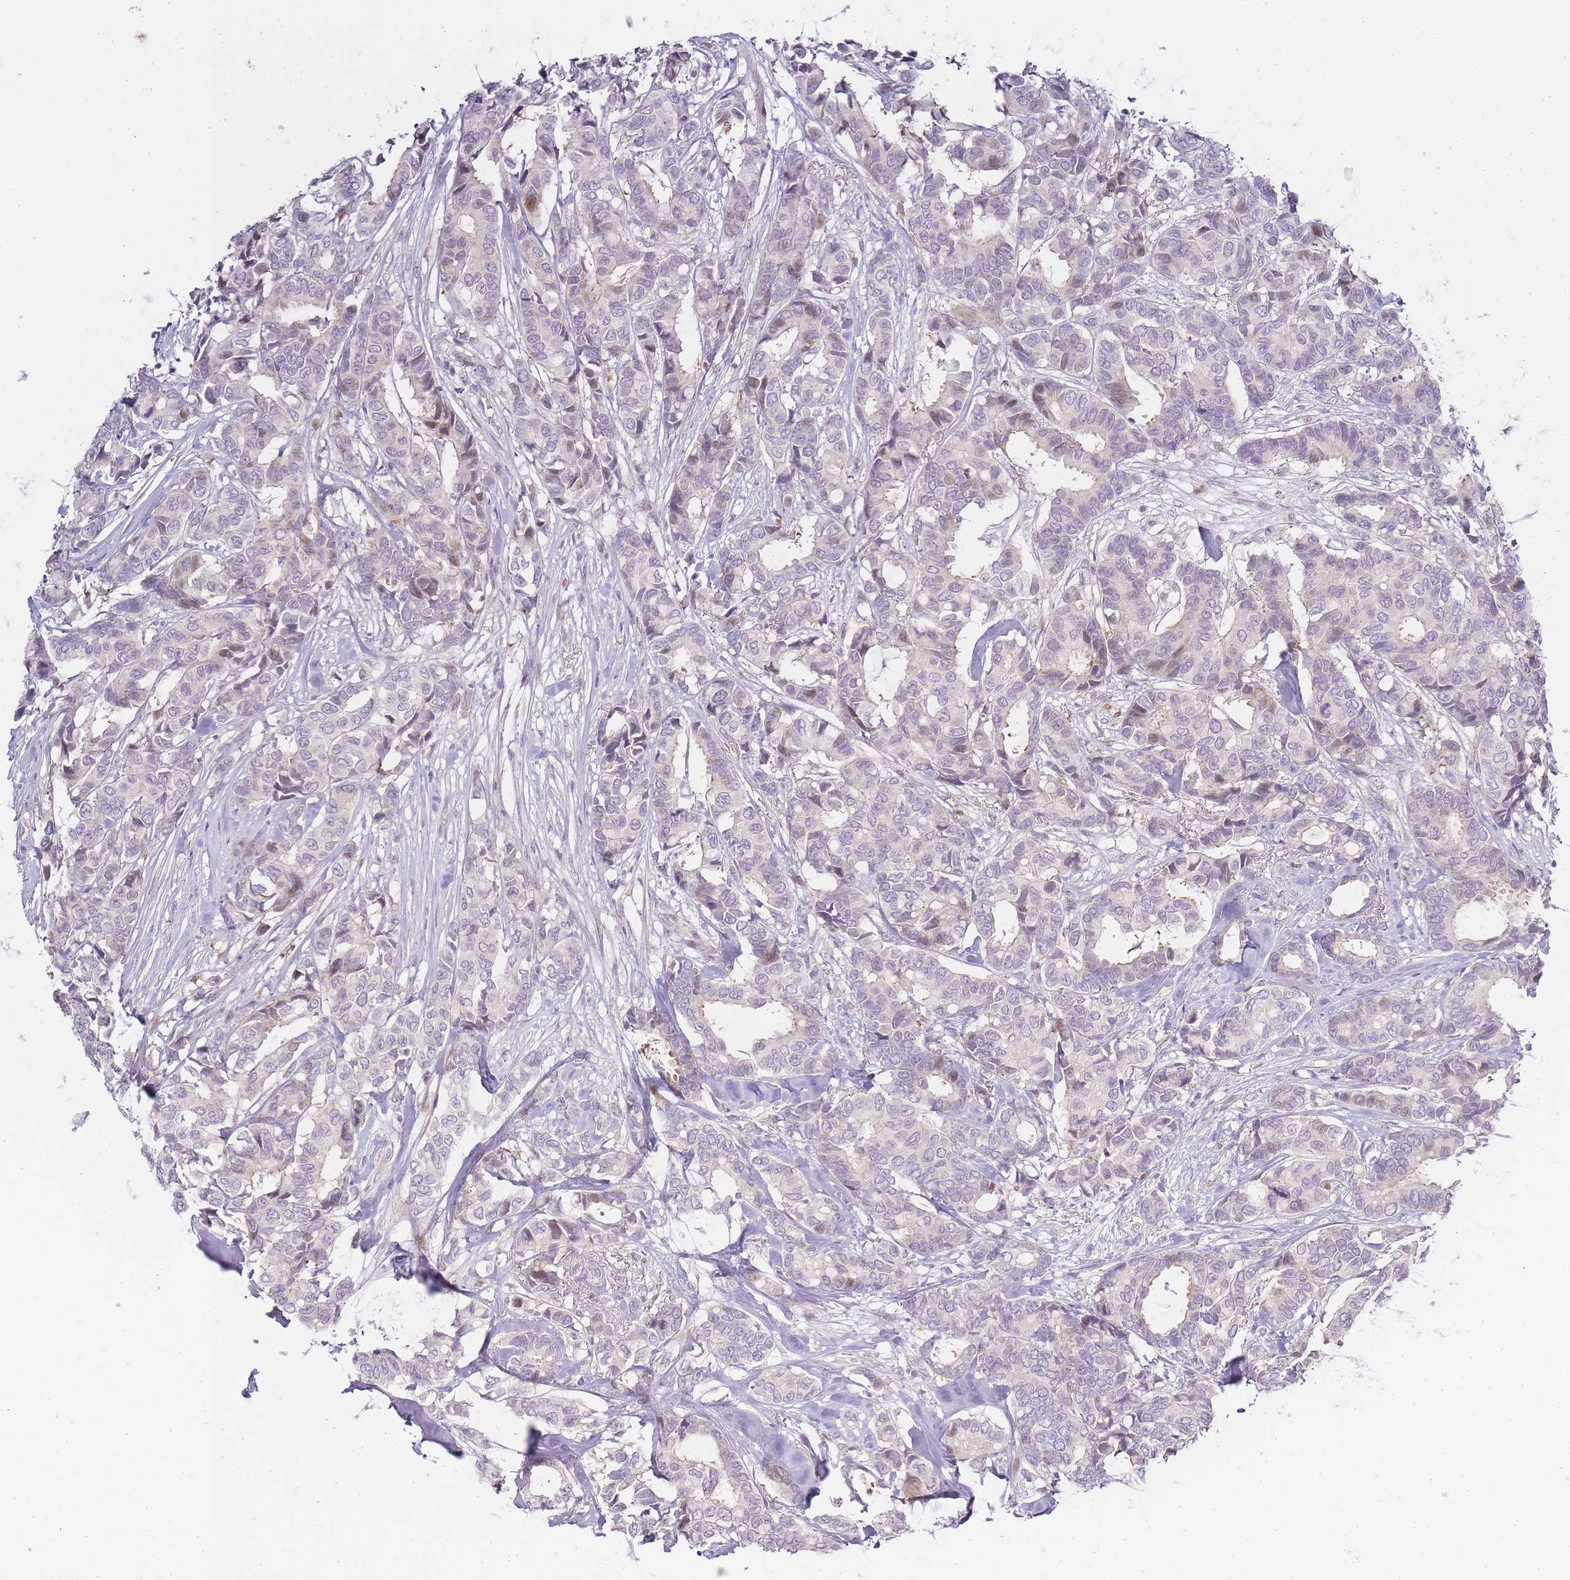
{"staining": {"intensity": "weak", "quantity": "<25%", "location": "nuclear"}, "tissue": "breast cancer", "cell_type": "Tumor cells", "image_type": "cancer", "snomed": [{"axis": "morphology", "description": "Duct carcinoma"}, {"axis": "topography", "description": "Breast"}], "caption": "Breast intraductal carcinoma was stained to show a protein in brown. There is no significant positivity in tumor cells. Brightfield microscopy of immunohistochemistry stained with DAB (3,3'-diaminobenzidine) (brown) and hematoxylin (blue), captured at high magnification.", "gene": "OGG1", "patient": {"sex": "female", "age": 87}}